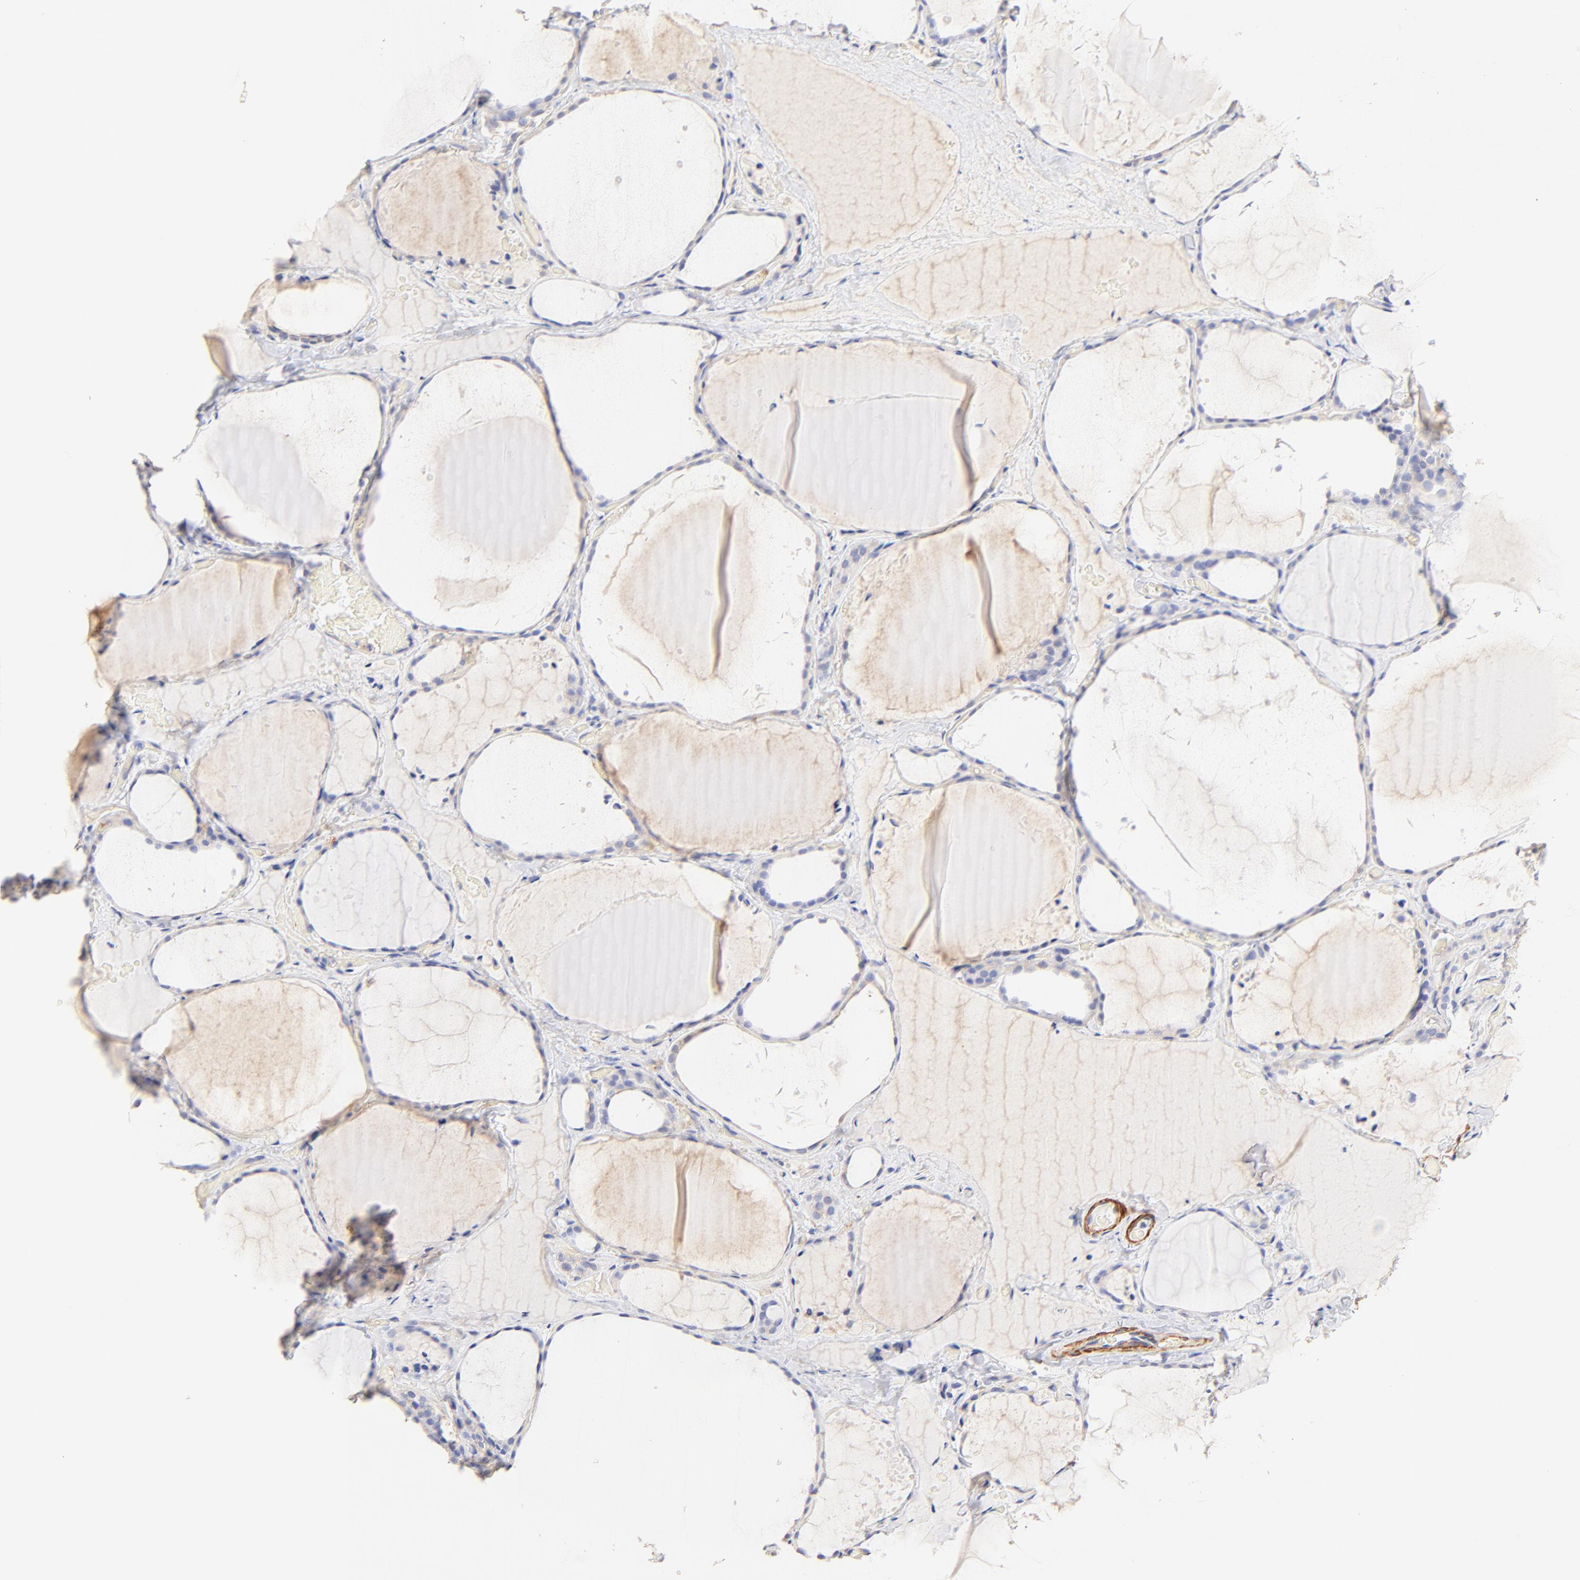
{"staining": {"intensity": "negative", "quantity": "none", "location": "none"}, "tissue": "thyroid gland", "cell_type": "Glandular cells", "image_type": "normal", "snomed": [{"axis": "morphology", "description": "Normal tissue, NOS"}, {"axis": "topography", "description": "Thyroid gland"}], "caption": "This histopathology image is of benign thyroid gland stained with IHC to label a protein in brown with the nuclei are counter-stained blue. There is no expression in glandular cells.", "gene": "ACTRT1", "patient": {"sex": "female", "age": 22}}